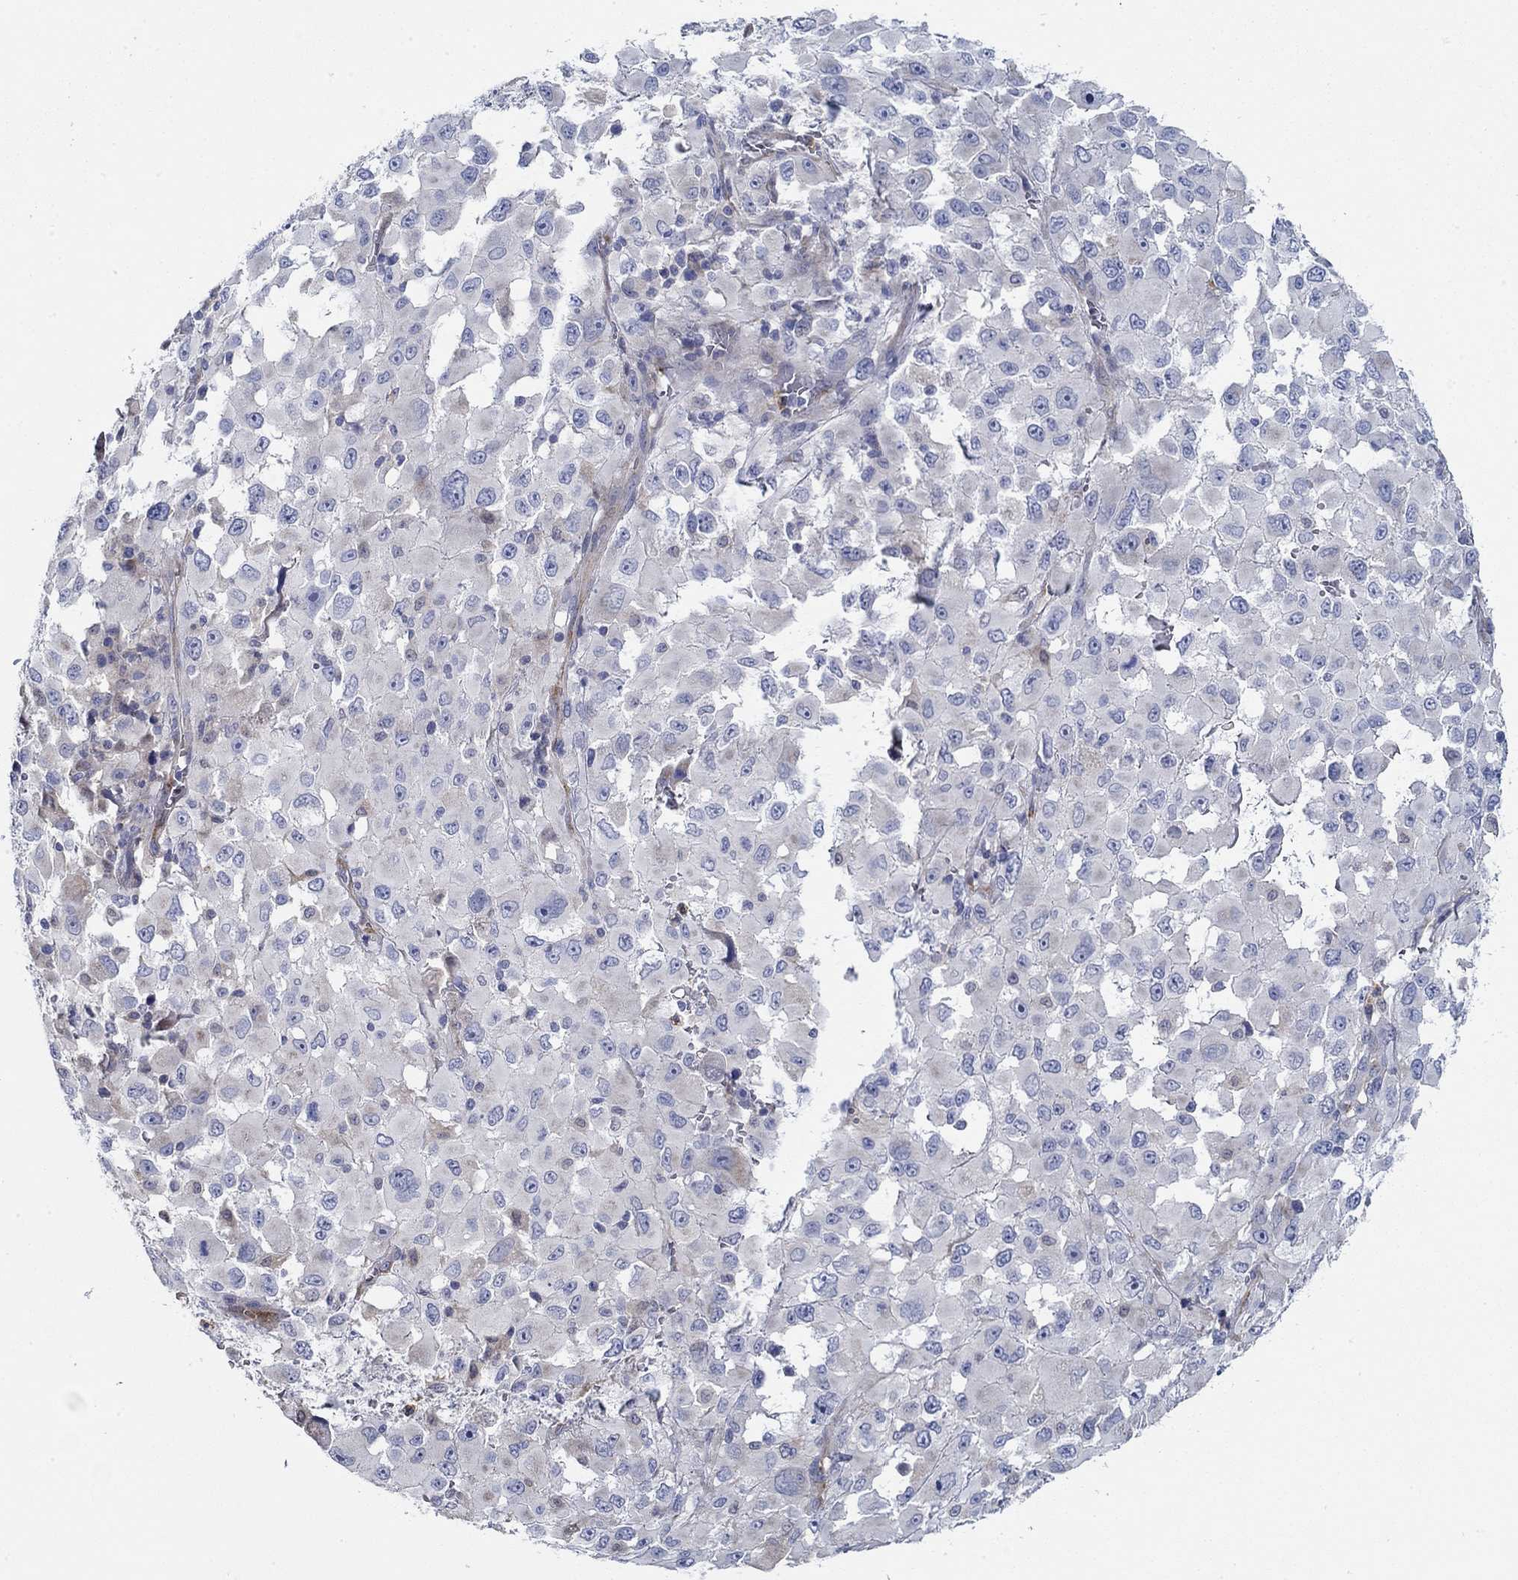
{"staining": {"intensity": "negative", "quantity": "none", "location": "none"}, "tissue": "melanoma", "cell_type": "Tumor cells", "image_type": "cancer", "snomed": [{"axis": "morphology", "description": "Malignant melanoma, Metastatic site"}, {"axis": "topography", "description": "Lymph node"}], "caption": "IHC micrograph of malignant melanoma (metastatic site) stained for a protein (brown), which shows no staining in tumor cells.", "gene": "CFAP61", "patient": {"sex": "male", "age": 50}}